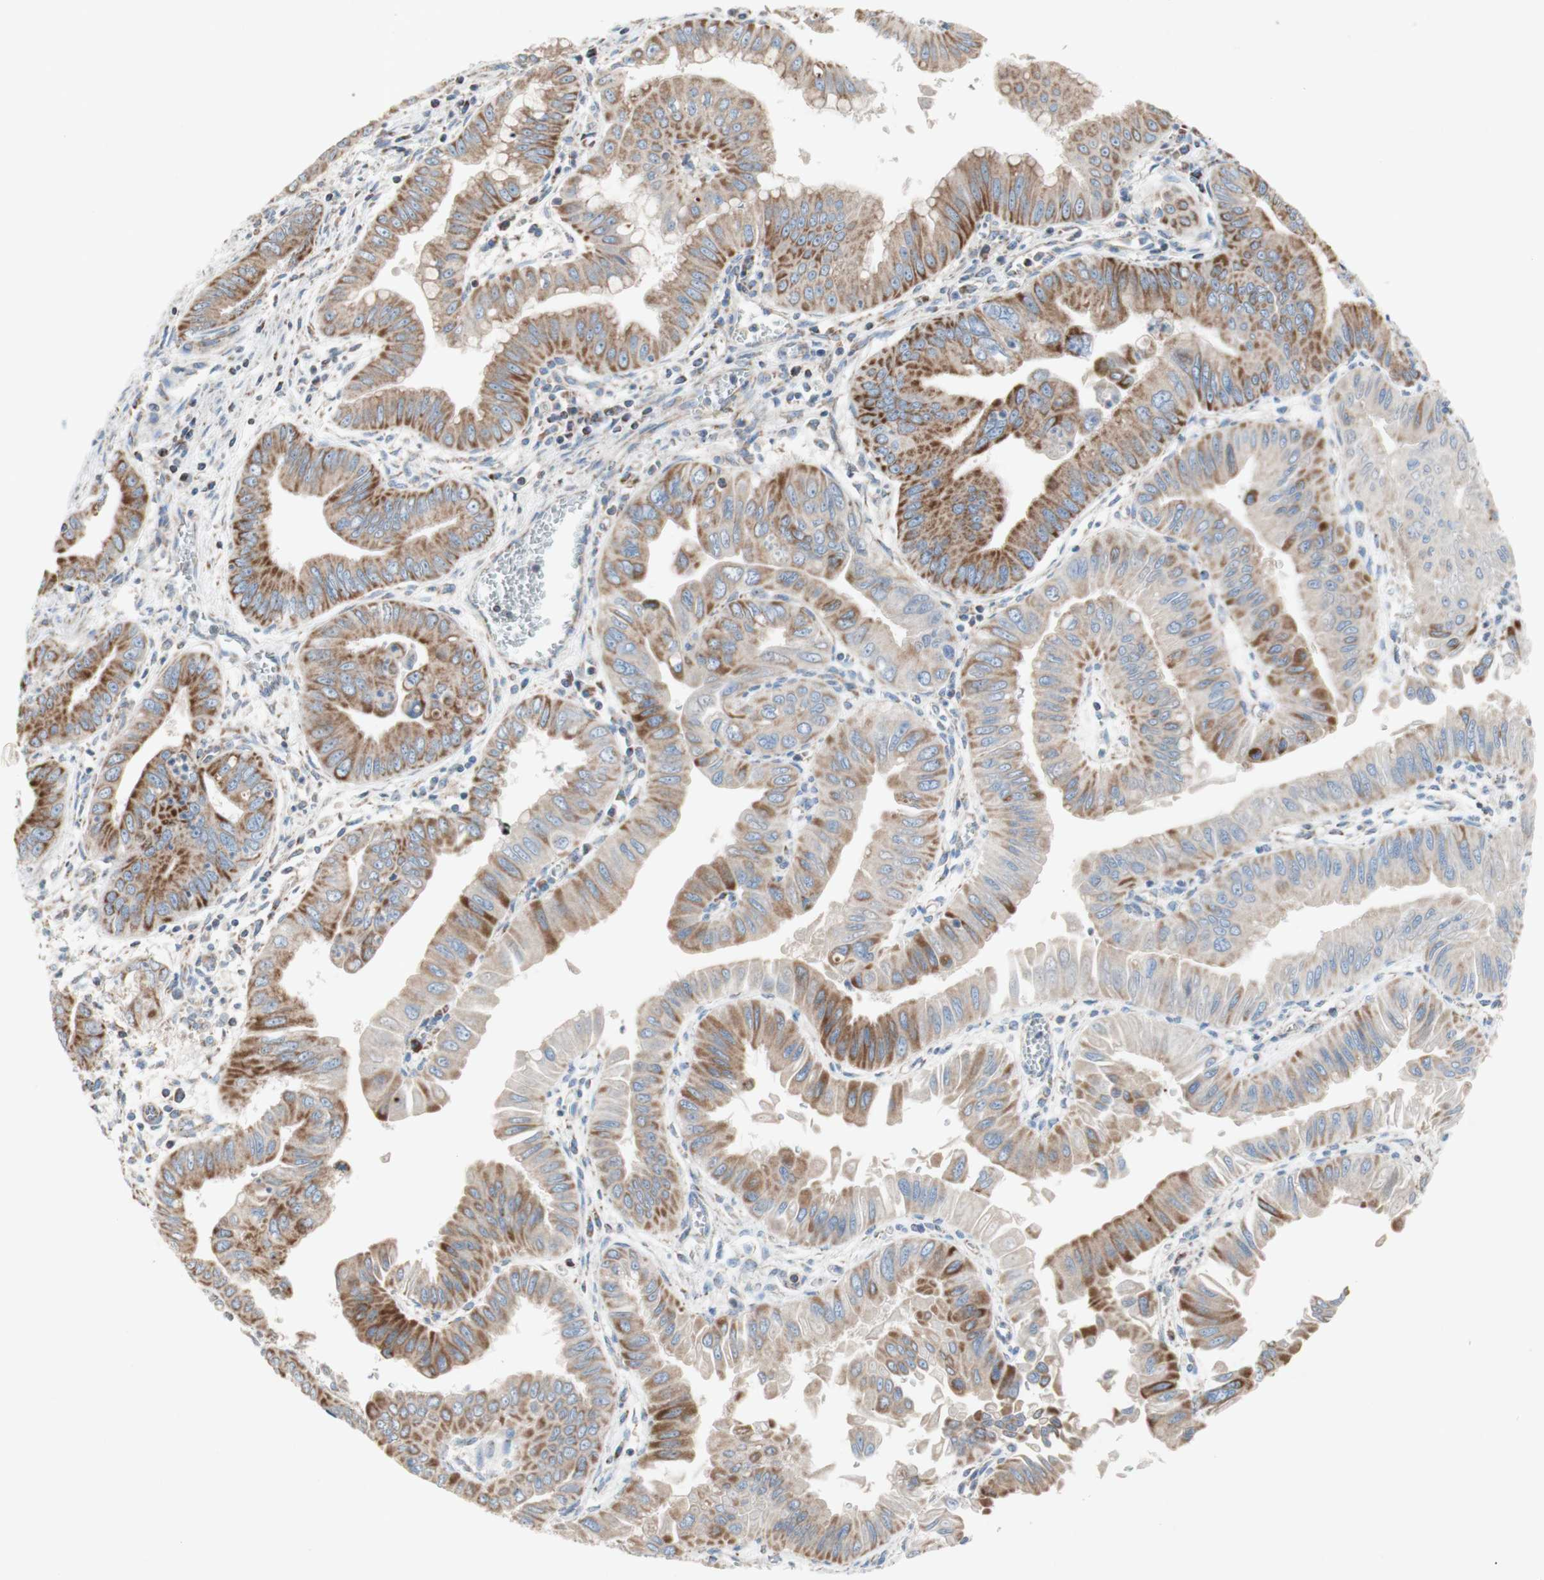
{"staining": {"intensity": "moderate", "quantity": ">75%", "location": "cytoplasmic/membranous"}, "tissue": "pancreatic cancer", "cell_type": "Tumor cells", "image_type": "cancer", "snomed": [{"axis": "morphology", "description": "Normal tissue, NOS"}, {"axis": "topography", "description": "Lymph node"}], "caption": "Pancreatic cancer stained with a protein marker displays moderate staining in tumor cells.", "gene": "SDHB", "patient": {"sex": "male", "age": 50}}